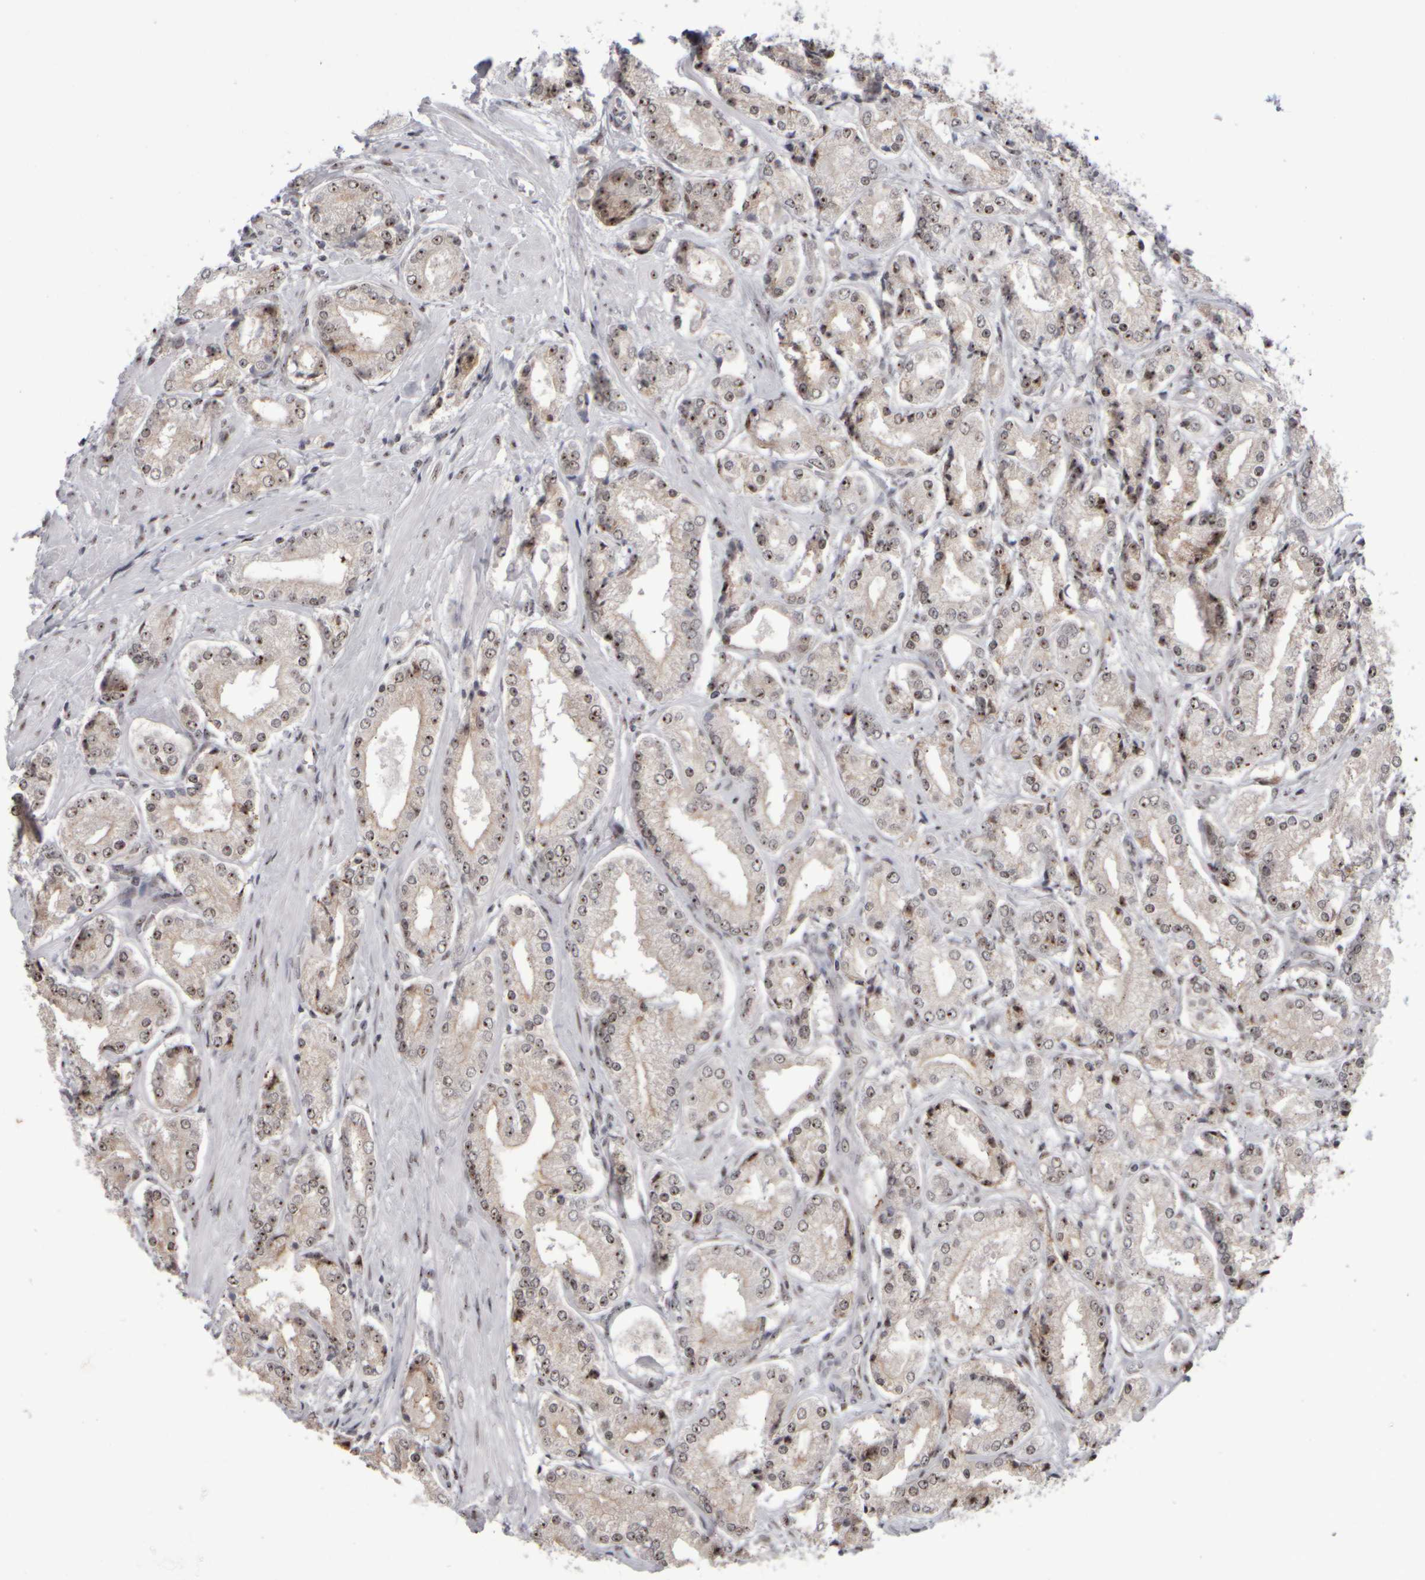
{"staining": {"intensity": "moderate", "quantity": ">75%", "location": "nuclear"}, "tissue": "prostate cancer", "cell_type": "Tumor cells", "image_type": "cancer", "snomed": [{"axis": "morphology", "description": "Adenocarcinoma, Low grade"}, {"axis": "topography", "description": "Prostate"}], "caption": "DAB immunohistochemical staining of adenocarcinoma (low-grade) (prostate) shows moderate nuclear protein positivity in about >75% of tumor cells. (Stains: DAB in brown, nuclei in blue, Microscopy: brightfield microscopy at high magnification).", "gene": "SURF6", "patient": {"sex": "male", "age": 62}}